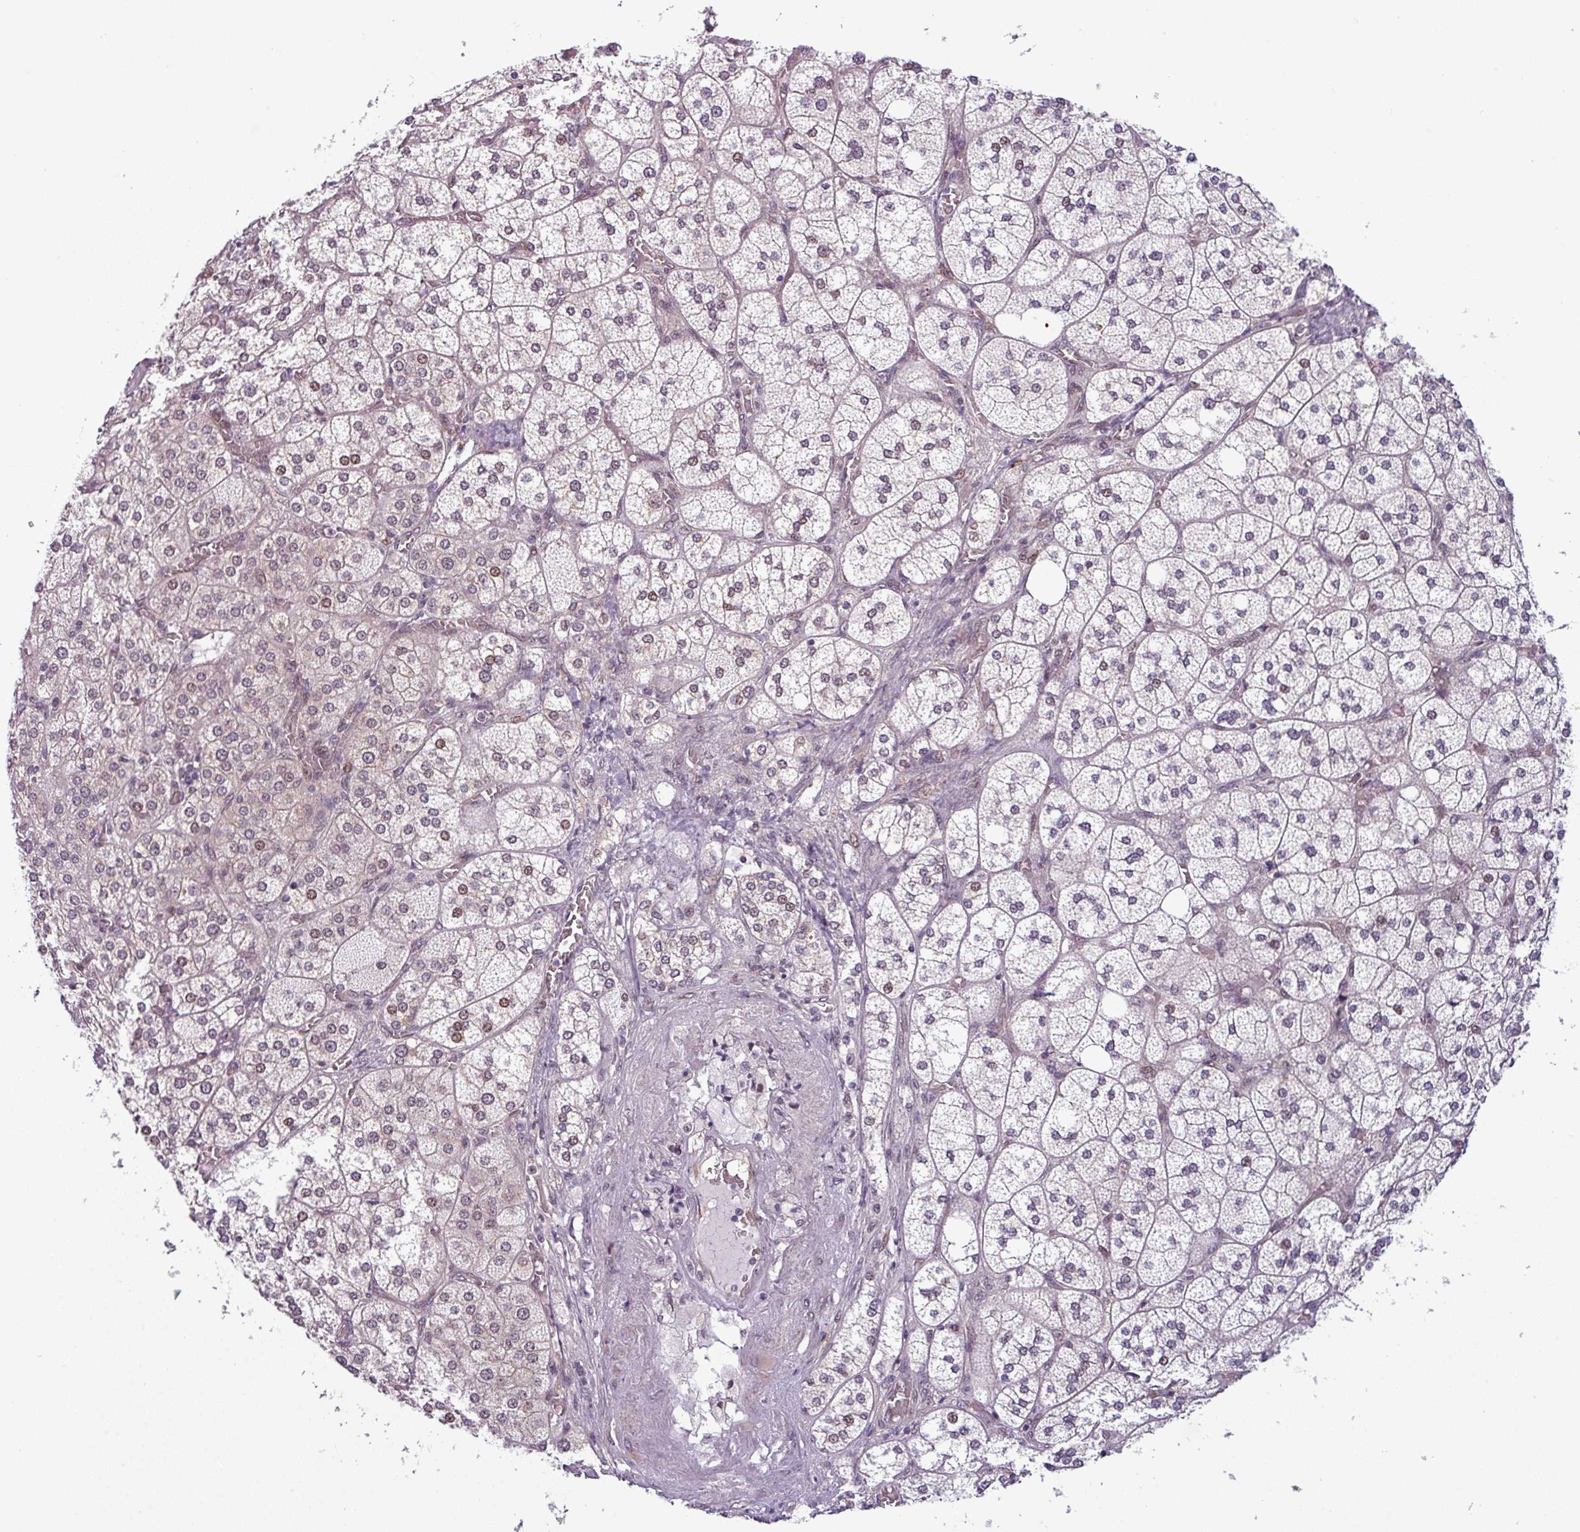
{"staining": {"intensity": "moderate", "quantity": "25%-75%", "location": "cytoplasmic/membranous,nuclear"}, "tissue": "adrenal gland", "cell_type": "Glandular cells", "image_type": "normal", "snomed": [{"axis": "morphology", "description": "Normal tissue, NOS"}, {"axis": "topography", "description": "Adrenal gland"}], "caption": "Immunohistochemical staining of normal adrenal gland shows 25%-75% levels of moderate cytoplasmic/membranous,nuclear protein positivity in approximately 25%-75% of glandular cells.", "gene": "NPFFR1", "patient": {"sex": "male", "age": 61}}